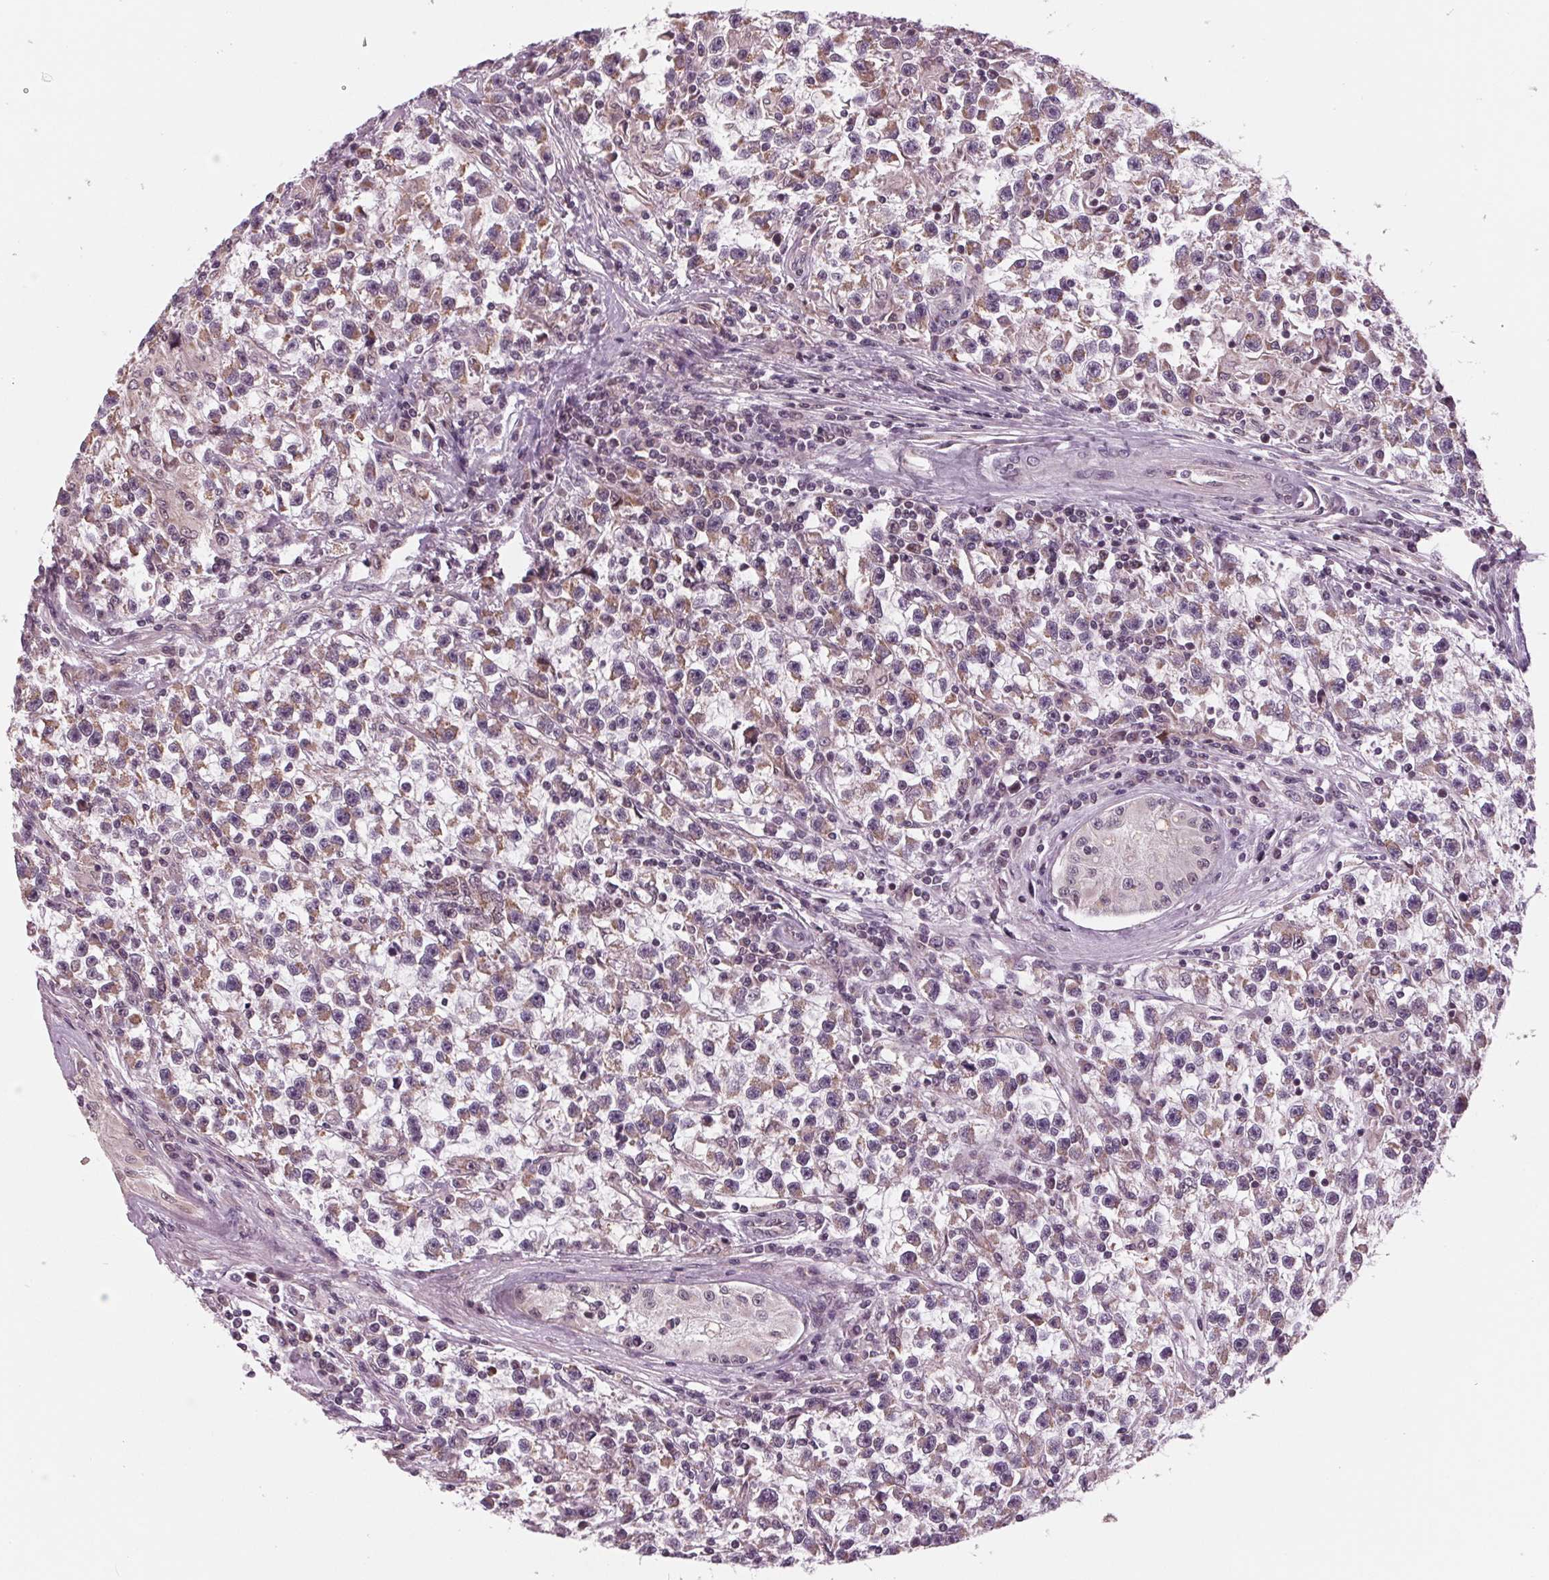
{"staining": {"intensity": "weak", "quantity": "<25%", "location": "cytoplasmic/membranous"}, "tissue": "testis cancer", "cell_type": "Tumor cells", "image_type": "cancer", "snomed": [{"axis": "morphology", "description": "Seminoma, NOS"}, {"axis": "topography", "description": "Testis"}], "caption": "Testis seminoma stained for a protein using IHC displays no expression tumor cells.", "gene": "STAT3", "patient": {"sex": "male", "age": 31}}